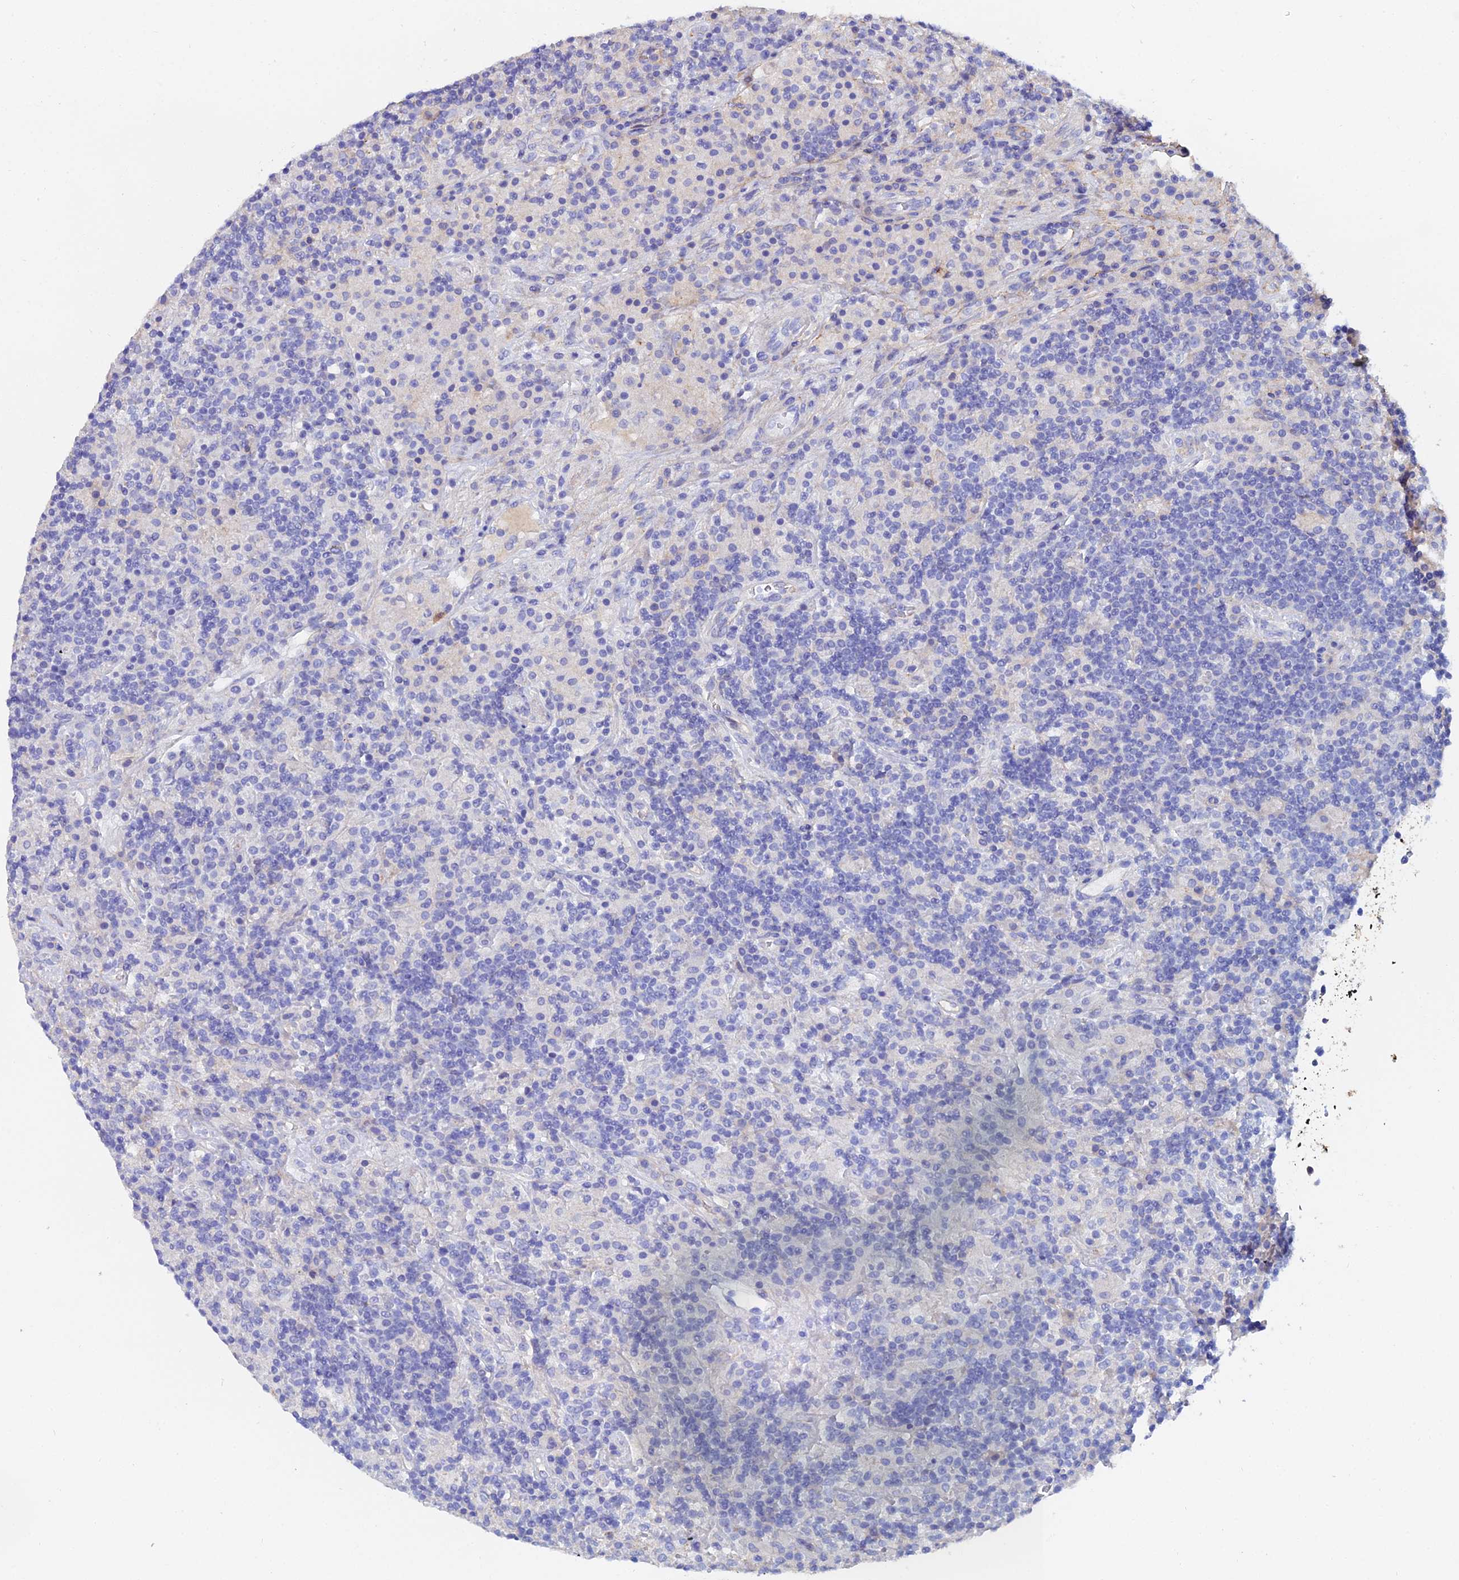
{"staining": {"intensity": "negative", "quantity": "none", "location": "none"}, "tissue": "lymphoma", "cell_type": "Tumor cells", "image_type": "cancer", "snomed": [{"axis": "morphology", "description": "Hodgkin's disease, NOS"}, {"axis": "topography", "description": "Lymph node"}], "caption": "Immunohistochemistry photomicrograph of human lymphoma stained for a protein (brown), which exhibits no expression in tumor cells.", "gene": "C6", "patient": {"sex": "male", "age": 70}}